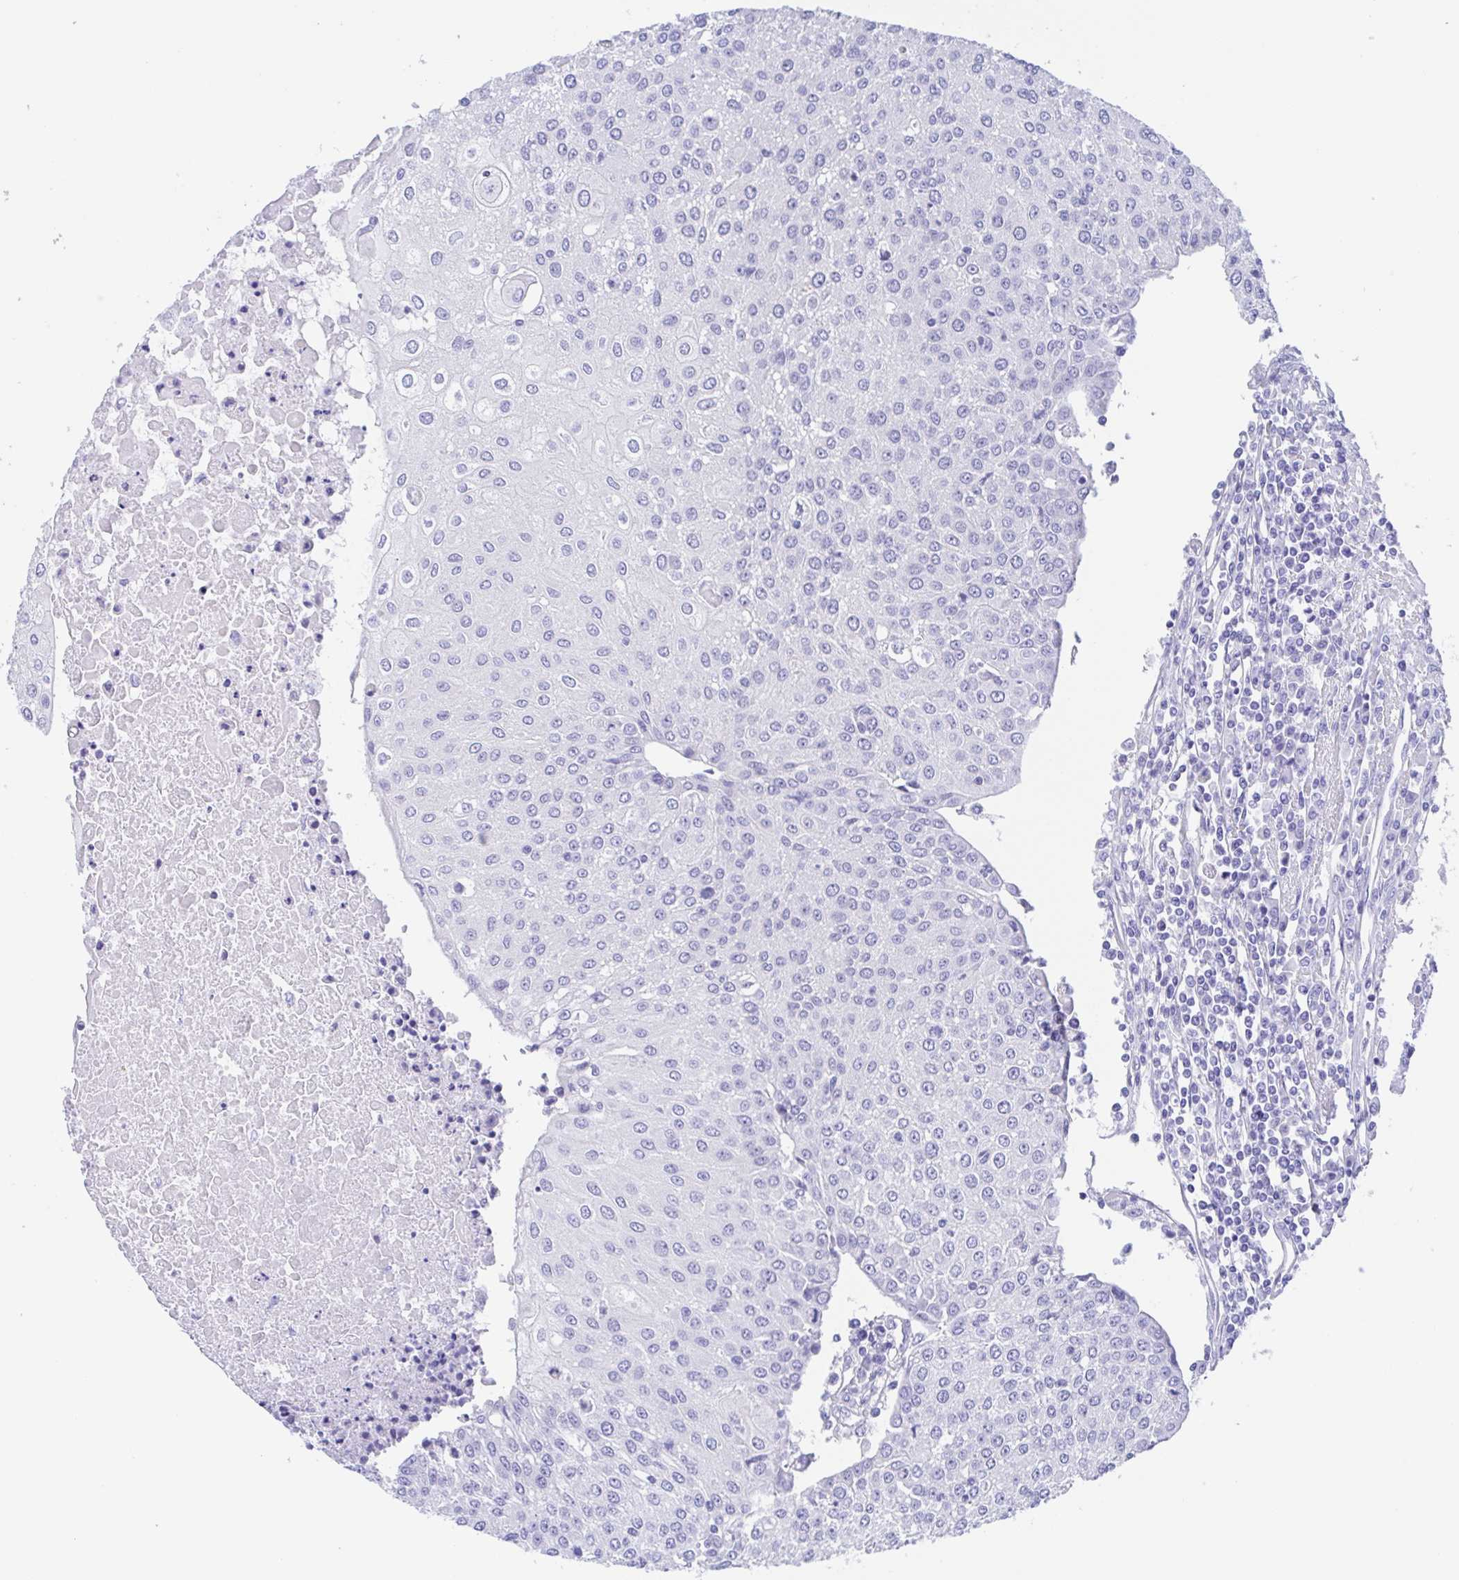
{"staining": {"intensity": "negative", "quantity": "none", "location": "none"}, "tissue": "urothelial cancer", "cell_type": "Tumor cells", "image_type": "cancer", "snomed": [{"axis": "morphology", "description": "Urothelial carcinoma, High grade"}, {"axis": "topography", "description": "Urinary bladder"}], "caption": "There is no significant positivity in tumor cells of urothelial carcinoma (high-grade). (Stains: DAB immunohistochemistry (IHC) with hematoxylin counter stain, Microscopy: brightfield microscopy at high magnification).", "gene": "MUCL3", "patient": {"sex": "female", "age": 85}}